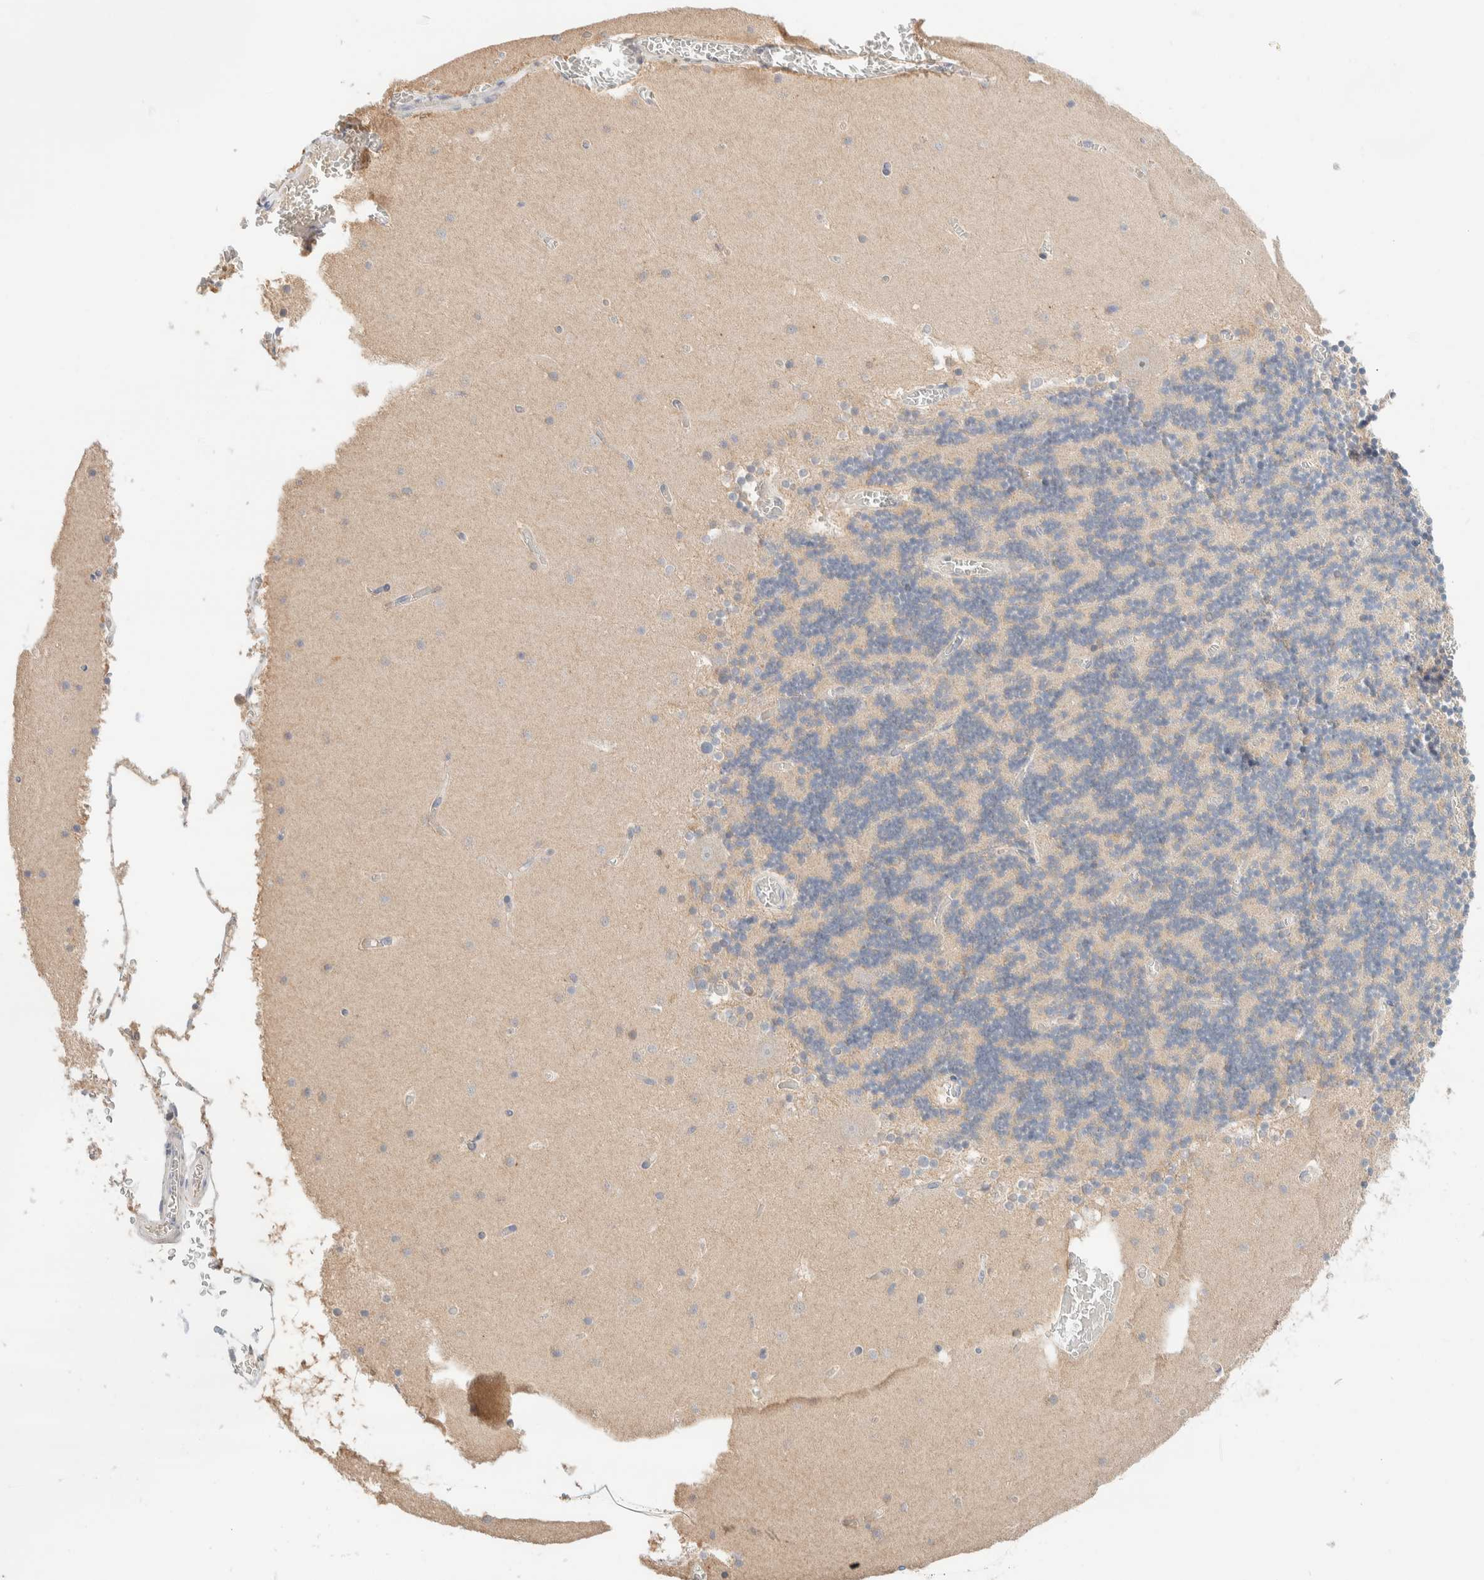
{"staining": {"intensity": "weak", "quantity": ">75%", "location": "cytoplasmic/membranous"}, "tissue": "cerebellum", "cell_type": "Cells in granular layer", "image_type": "normal", "snomed": [{"axis": "morphology", "description": "Normal tissue, NOS"}, {"axis": "topography", "description": "Cerebellum"}], "caption": "Weak cytoplasmic/membranous staining is appreciated in approximately >75% of cells in granular layer in unremarkable cerebellum. (Stains: DAB in brown, nuclei in blue, Microscopy: brightfield microscopy at high magnification).", "gene": "HDHD3", "patient": {"sex": "female", "age": 28}}